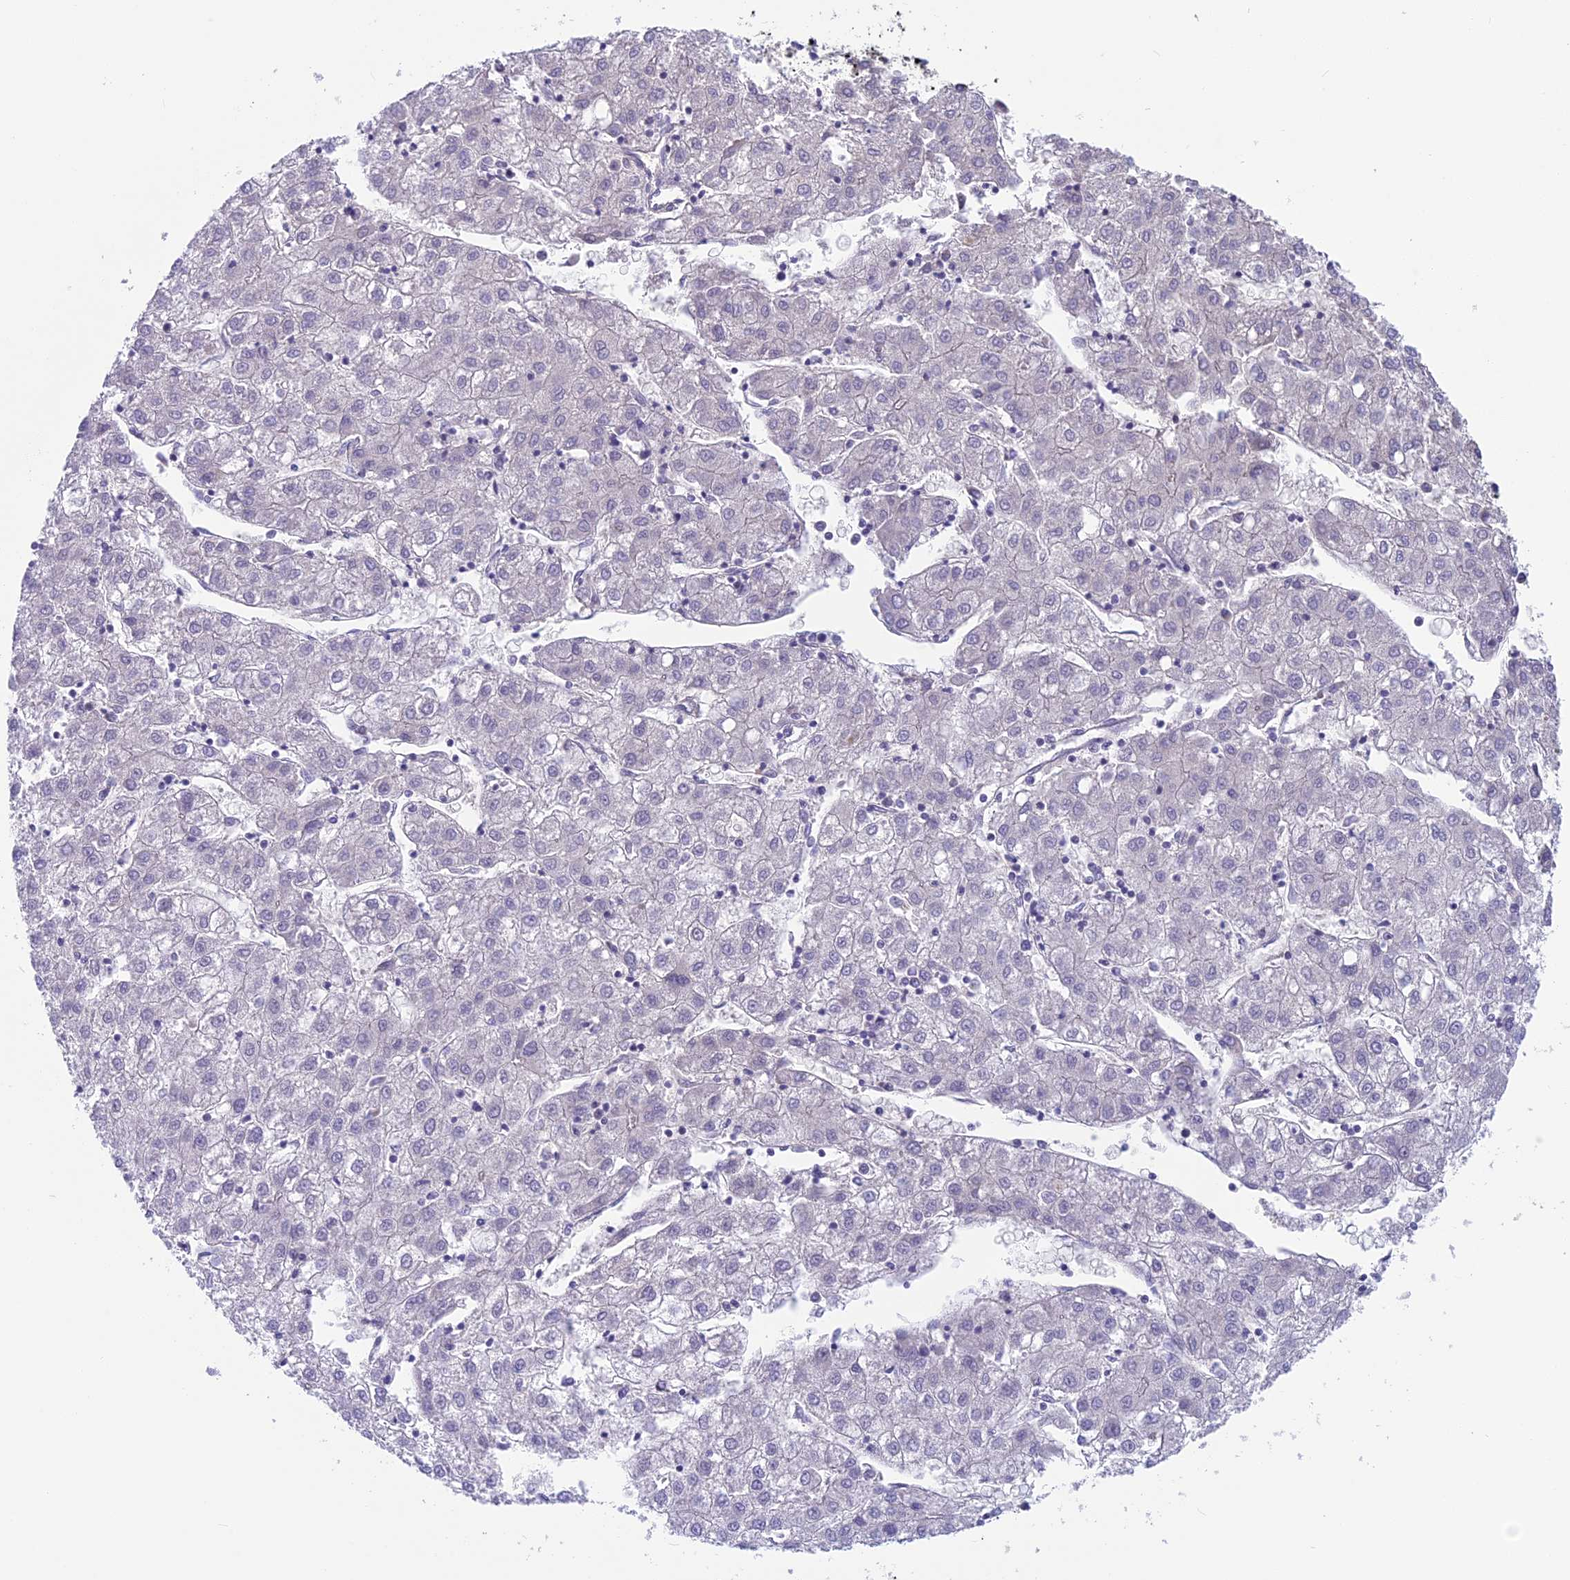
{"staining": {"intensity": "negative", "quantity": "none", "location": "none"}, "tissue": "liver cancer", "cell_type": "Tumor cells", "image_type": "cancer", "snomed": [{"axis": "morphology", "description": "Carcinoma, Hepatocellular, NOS"}, {"axis": "topography", "description": "Liver"}], "caption": "An image of human liver cancer (hepatocellular carcinoma) is negative for staining in tumor cells.", "gene": "SNAP91", "patient": {"sex": "male", "age": 72}}